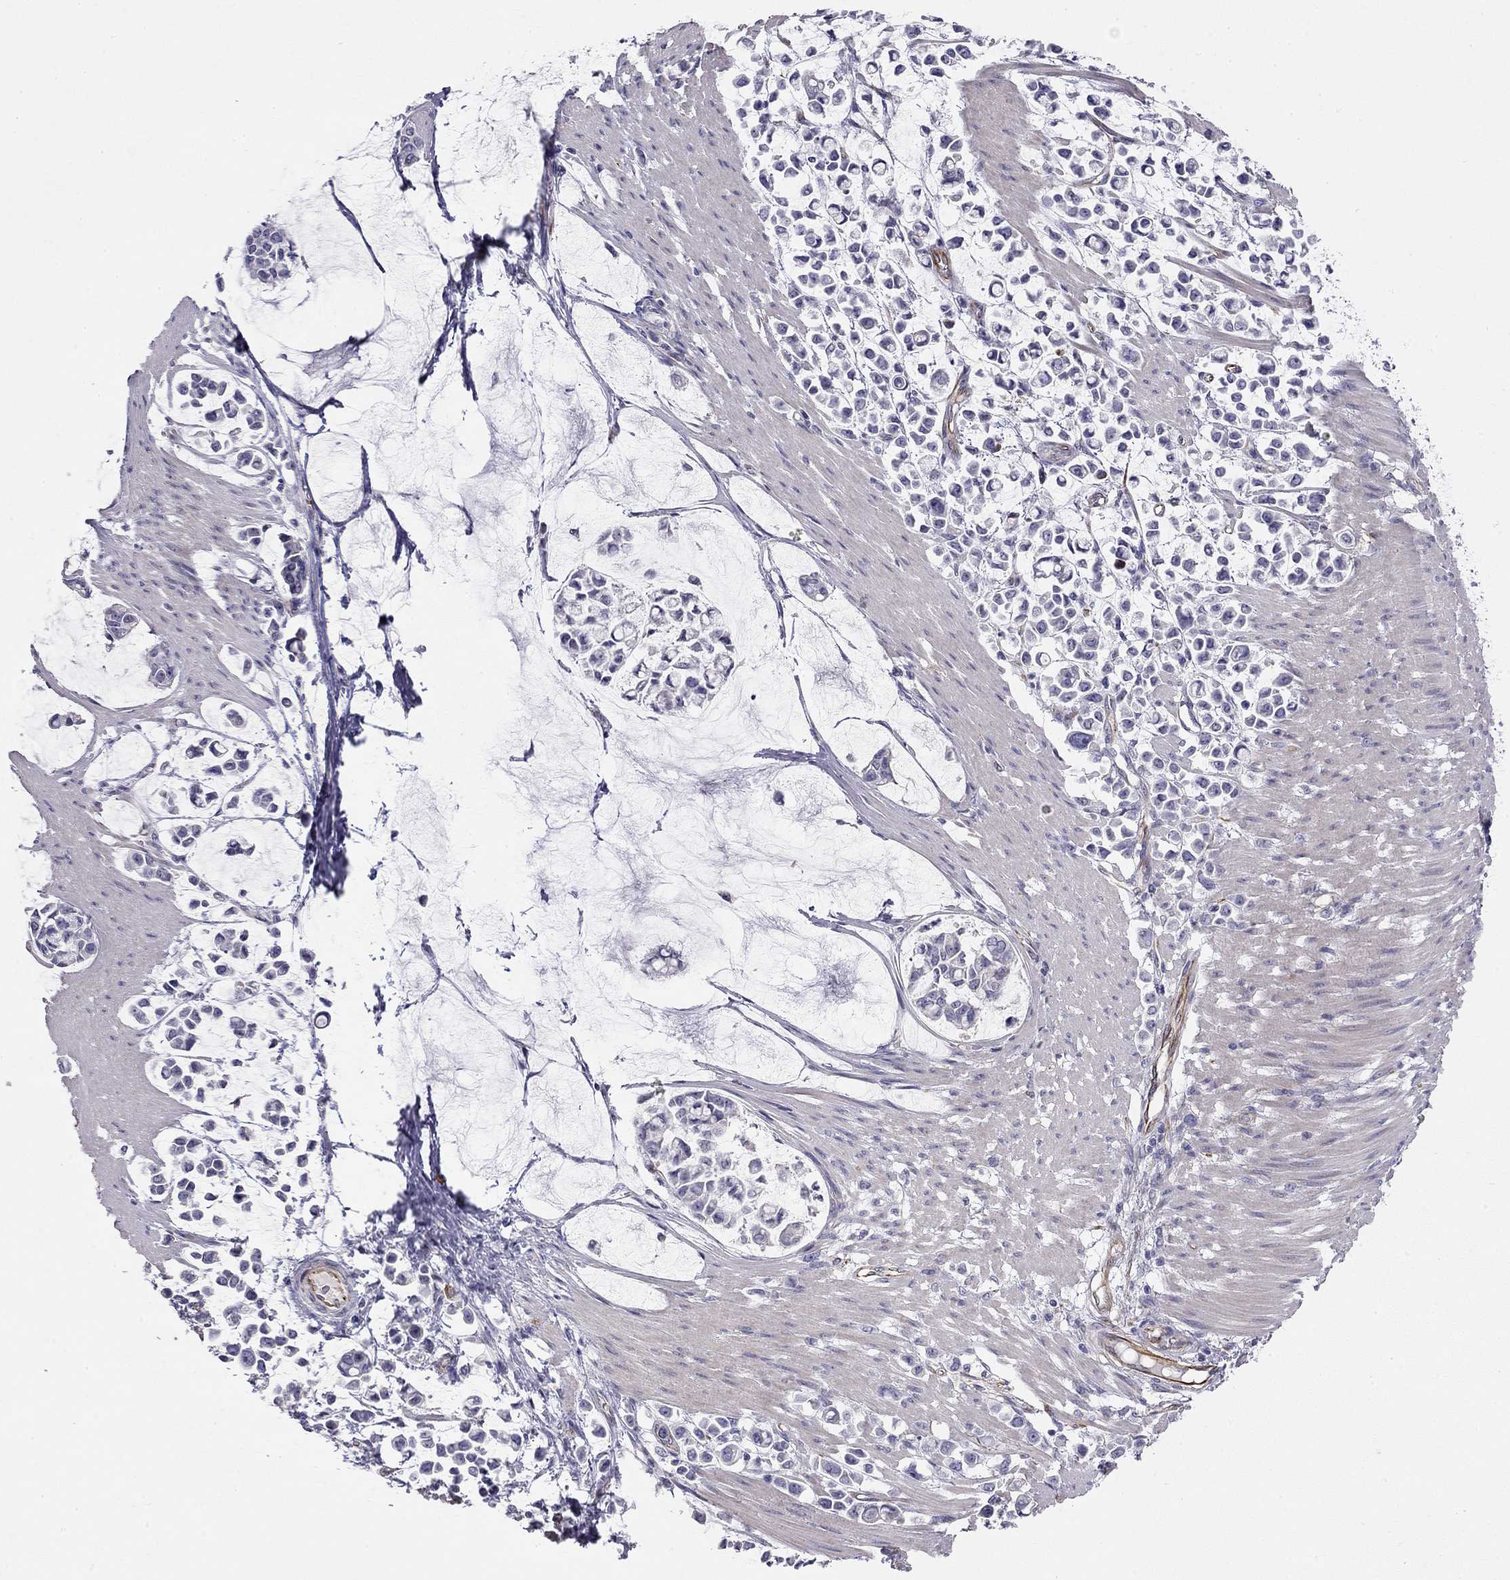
{"staining": {"intensity": "negative", "quantity": "none", "location": "none"}, "tissue": "stomach cancer", "cell_type": "Tumor cells", "image_type": "cancer", "snomed": [{"axis": "morphology", "description": "Adenocarcinoma, NOS"}, {"axis": "topography", "description": "Stomach"}], "caption": "Tumor cells show no significant expression in stomach adenocarcinoma. (Stains: DAB immunohistochemistry with hematoxylin counter stain, Microscopy: brightfield microscopy at high magnification).", "gene": "RTL1", "patient": {"sex": "male", "age": 82}}